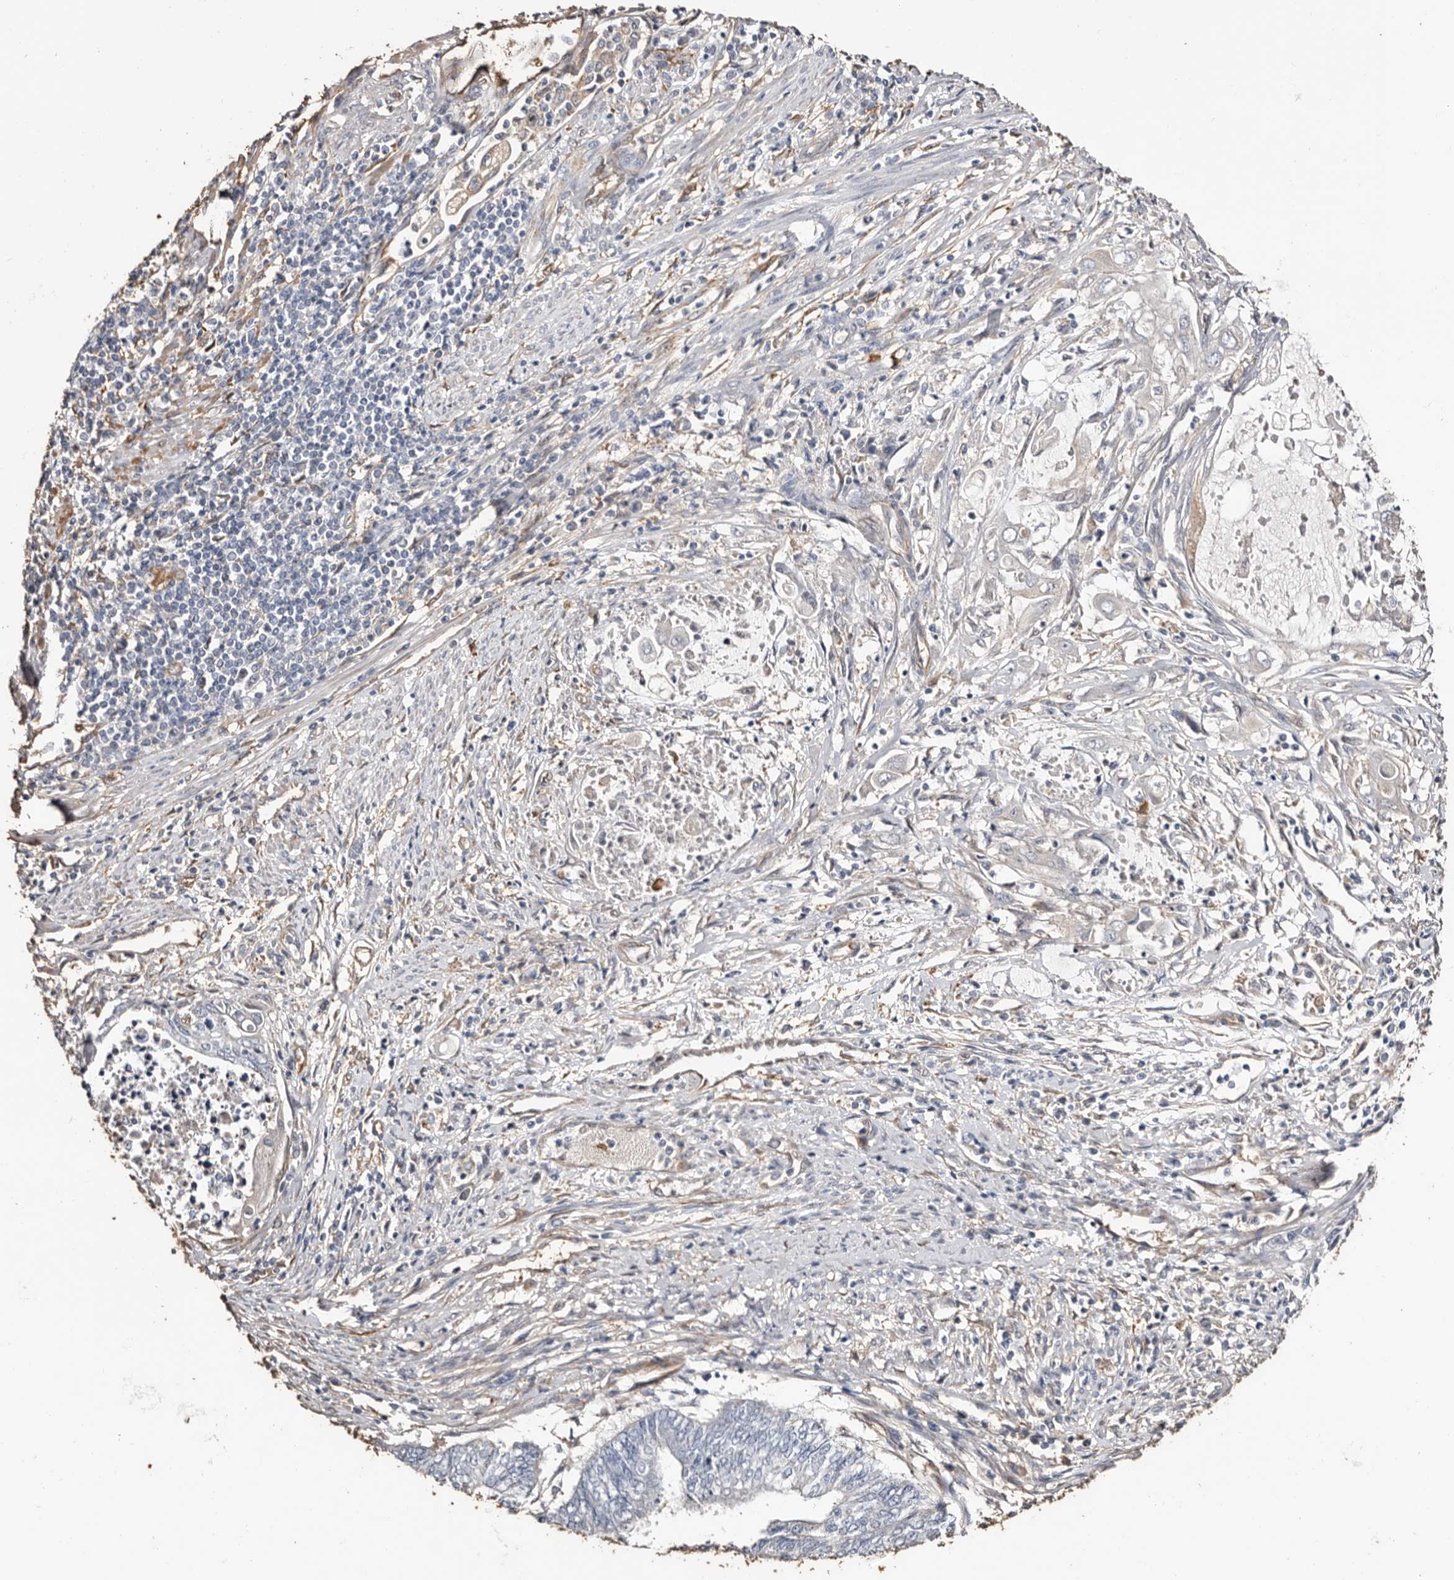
{"staining": {"intensity": "negative", "quantity": "none", "location": "none"}, "tissue": "endometrial cancer", "cell_type": "Tumor cells", "image_type": "cancer", "snomed": [{"axis": "morphology", "description": "Adenocarcinoma, NOS"}, {"axis": "topography", "description": "Uterus"}, {"axis": "topography", "description": "Endometrium"}], "caption": "Protein analysis of adenocarcinoma (endometrial) reveals no significant expression in tumor cells.", "gene": "TGM2", "patient": {"sex": "female", "age": 70}}